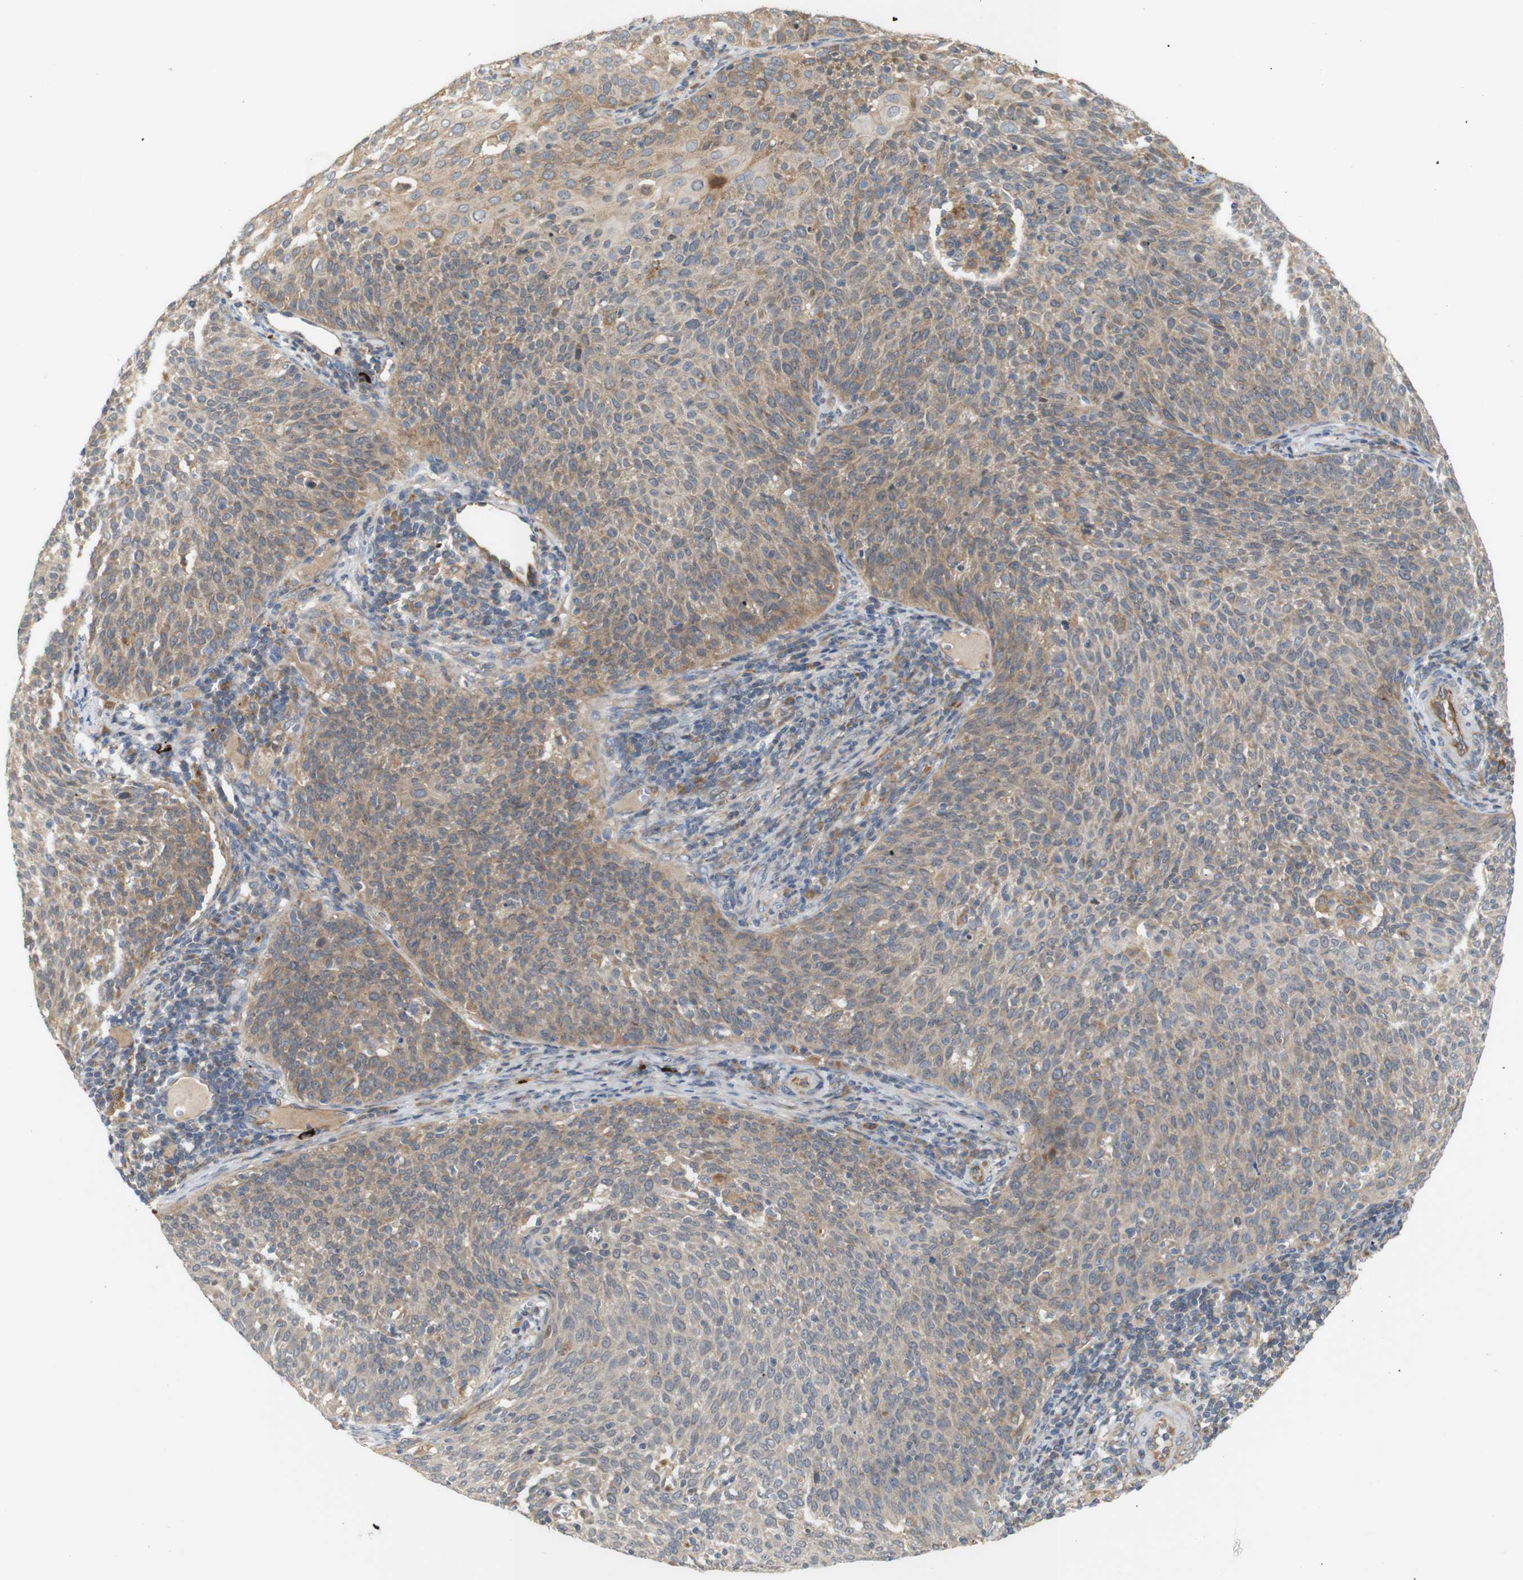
{"staining": {"intensity": "moderate", "quantity": ">75%", "location": "cytoplasmic/membranous"}, "tissue": "cervical cancer", "cell_type": "Tumor cells", "image_type": "cancer", "snomed": [{"axis": "morphology", "description": "Squamous cell carcinoma, NOS"}, {"axis": "topography", "description": "Cervix"}], "caption": "A brown stain labels moderate cytoplasmic/membranous positivity of a protein in human cervical squamous cell carcinoma tumor cells.", "gene": "RPTOR", "patient": {"sex": "female", "age": 38}}